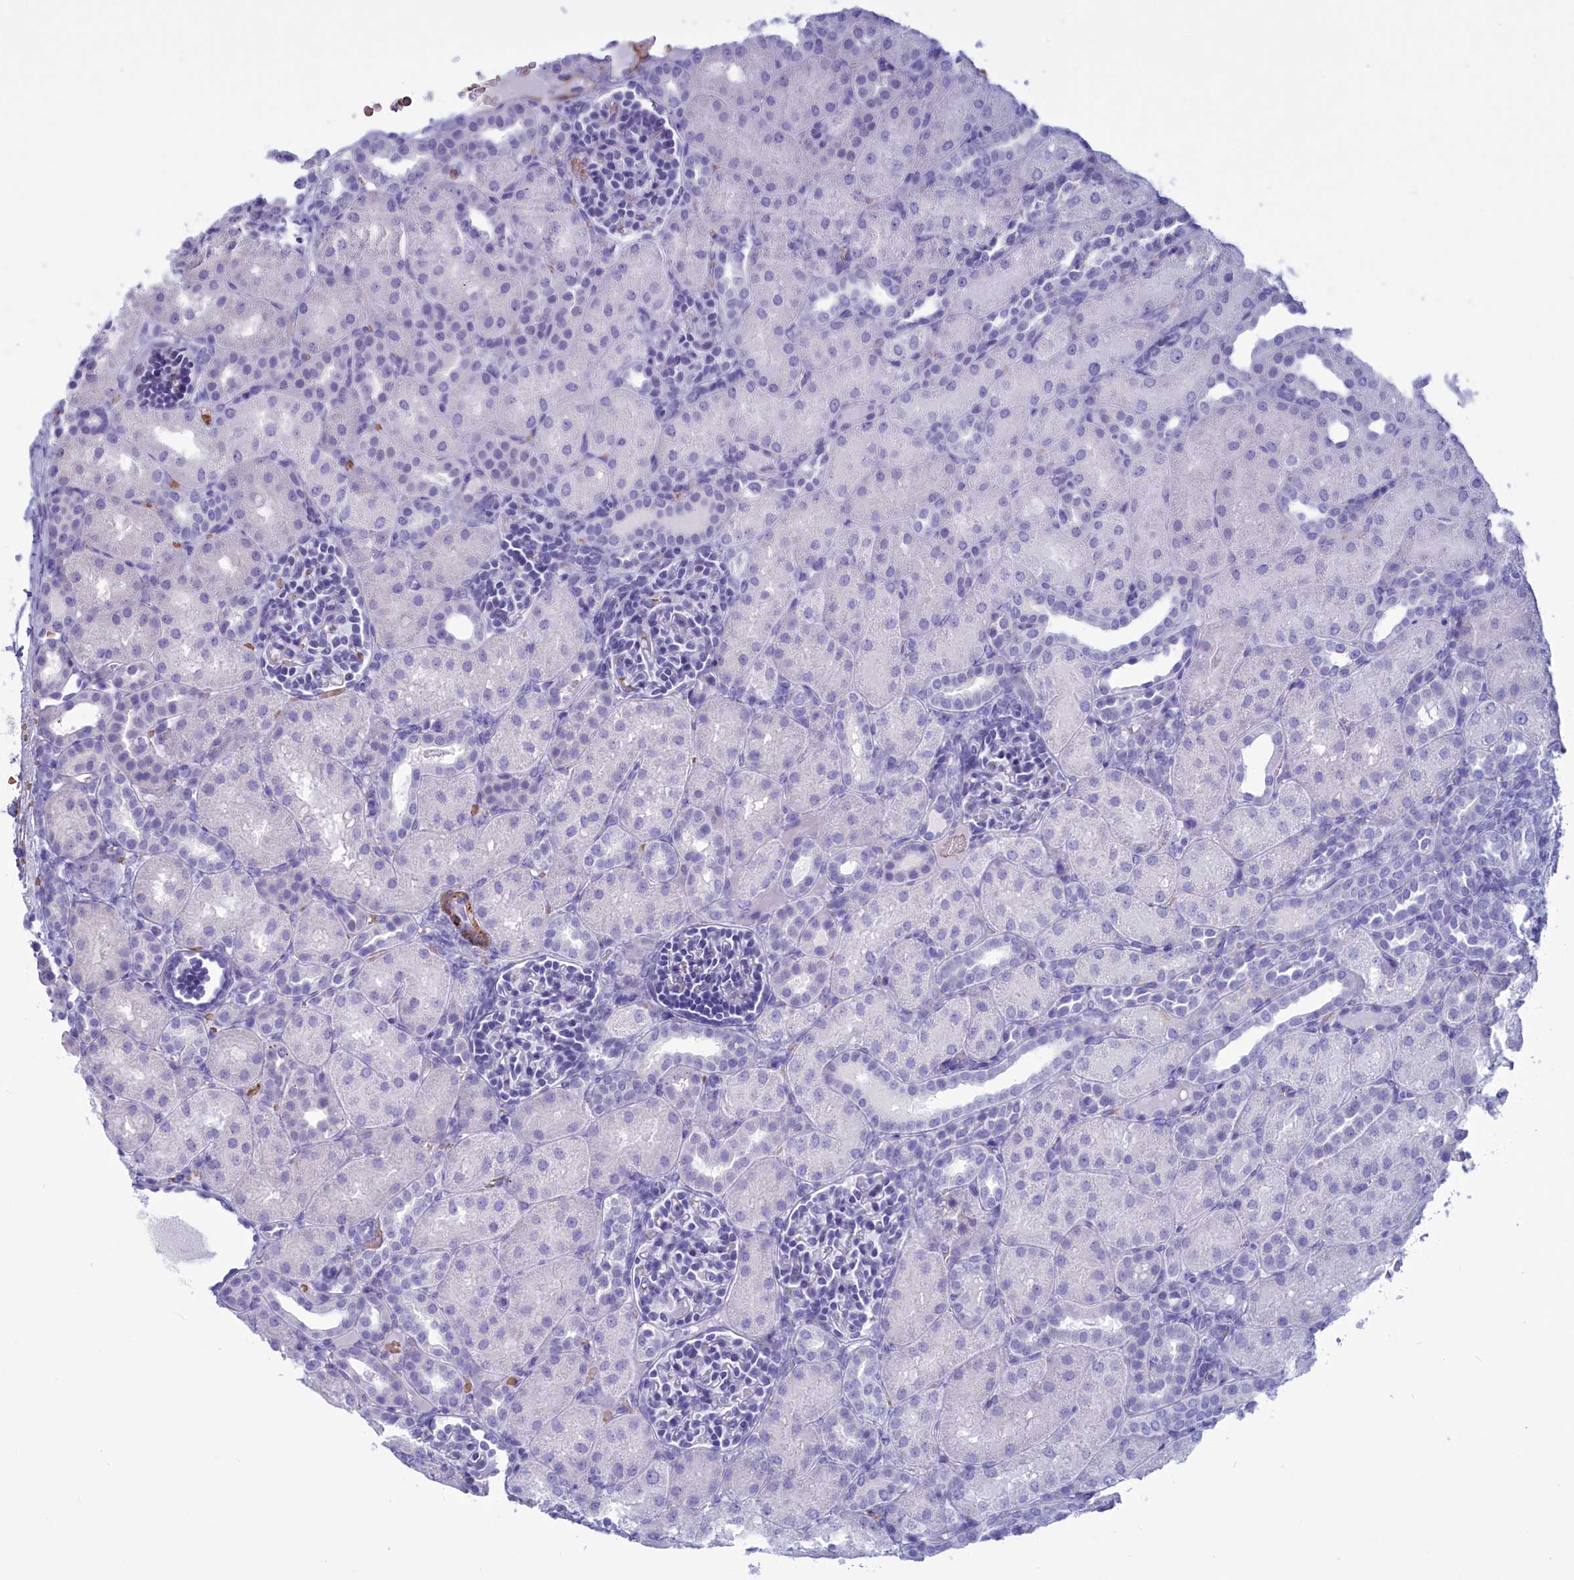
{"staining": {"intensity": "negative", "quantity": "none", "location": "none"}, "tissue": "kidney", "cell_type": "Cells in glomeruli", "image_type": "normal", "snomed": [{"axis": "morphology", "description": "Normal tissue, NOS"}, {"axis": "topography", "description": "Kidney"}], "caption": "Cells in glomeruli are negative for protein expression in benign human kidney. (DAB immunohistochemistry with hematoxylin counter stain).", "gene": "GAPDHS", "patient": {"sex": "male", "age": 1}}